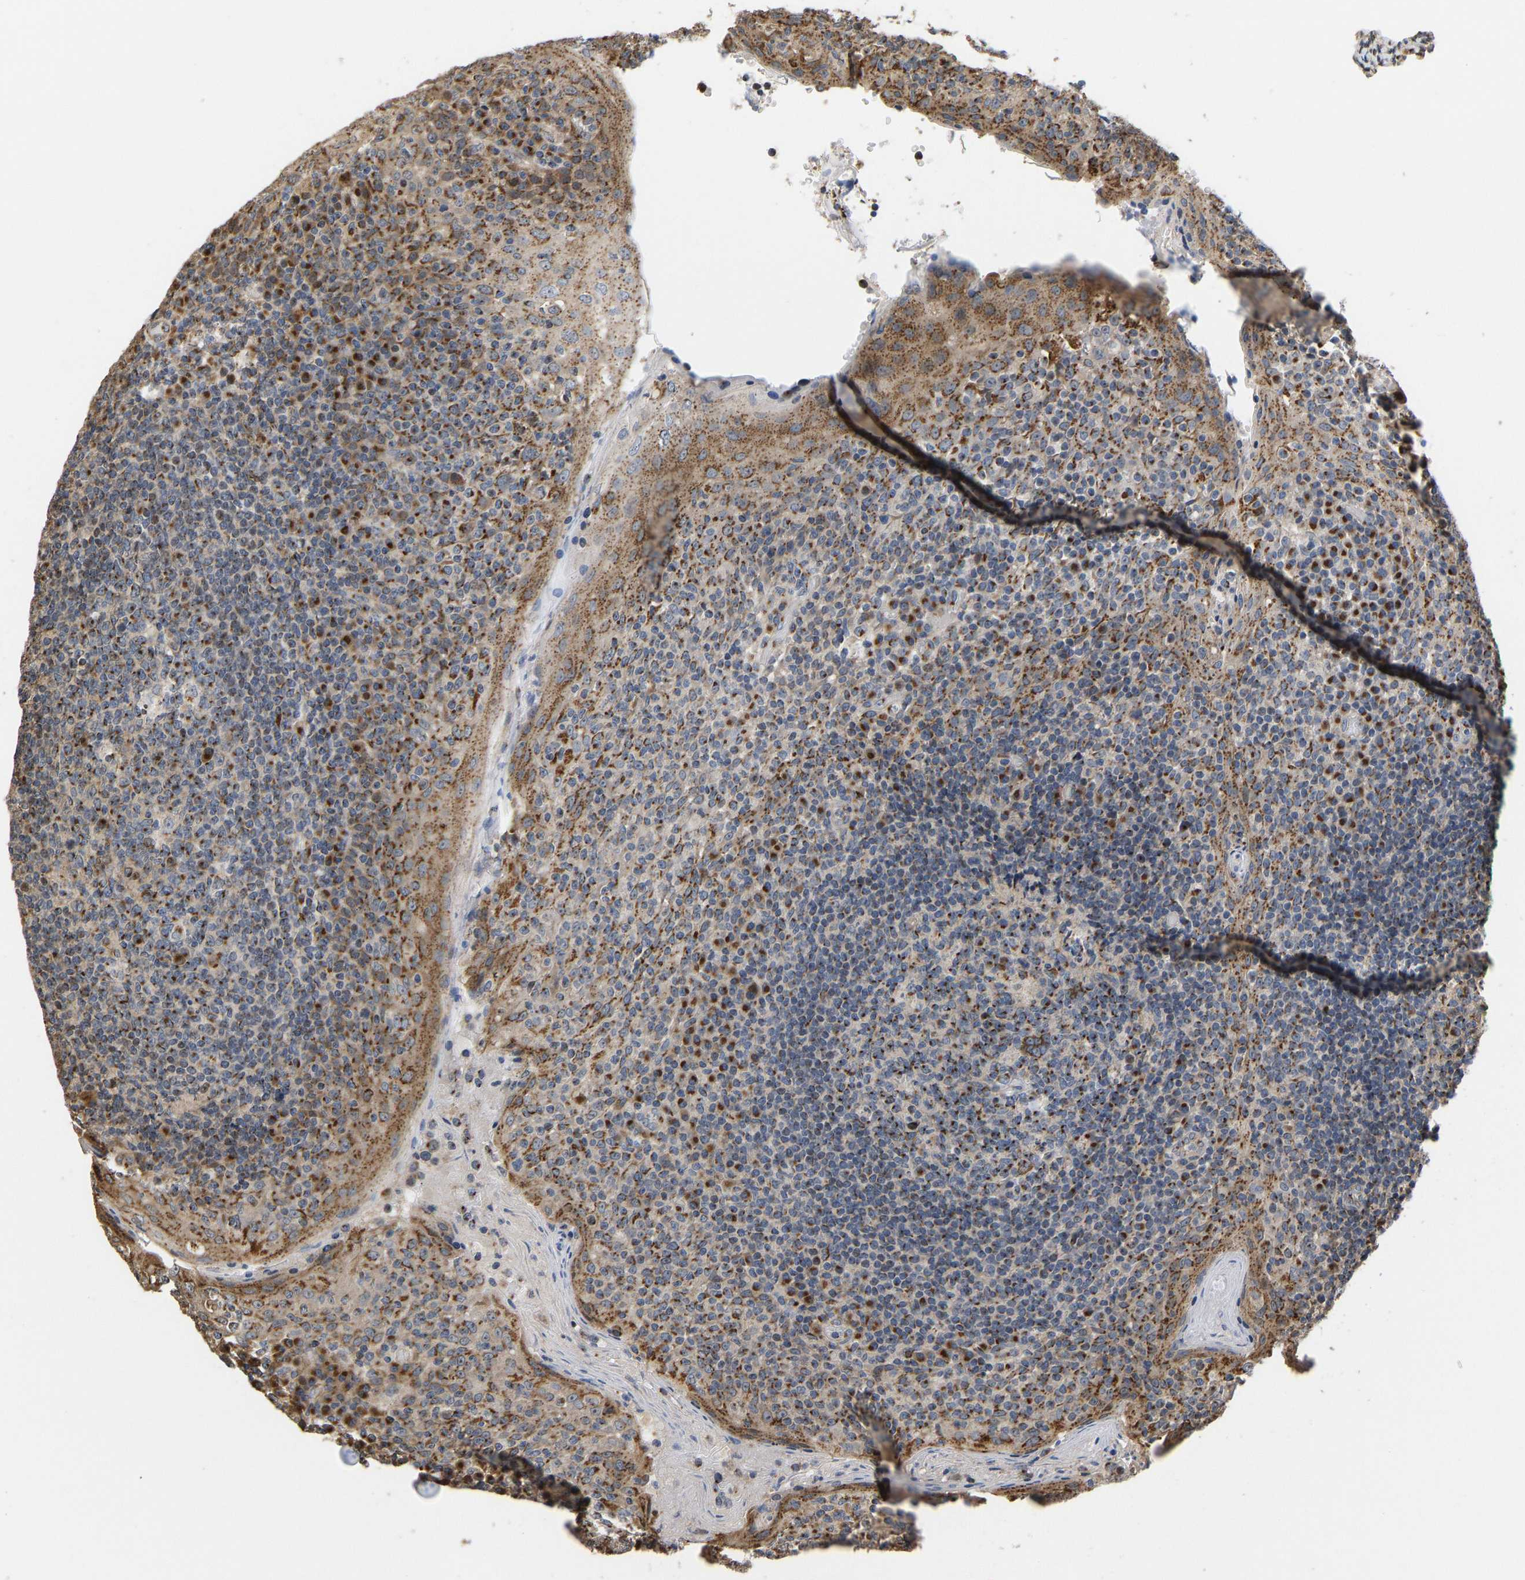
{"staining": {"intensity": "strong", "quantity": ">75%", "location": "cytoplasmic/membranous"}, "tissue": "tonsil", "cell_type": "Germinal center cells", "image_type": "normal", "snomed": [{"axis": "morphology", "description": "Normal tissue, NOS"}, {"axis": "topography", "description": "Tonsil"}], "caption": "Tonsil stained with DAB (3,3'-diaminobenzidine) immunohistochemistry (IHC) reveals high levels of strong cytoplasmic/membranous expression in about >75% of germinal center cells. Using DAB (3,3'-diaminobenzidine) (brown) and hematoxylin (blue) stains, captured at high magnification using brightfield microscopy.", "gene": "YIPF4", "patient": {"sex": "female", "age": 19}}